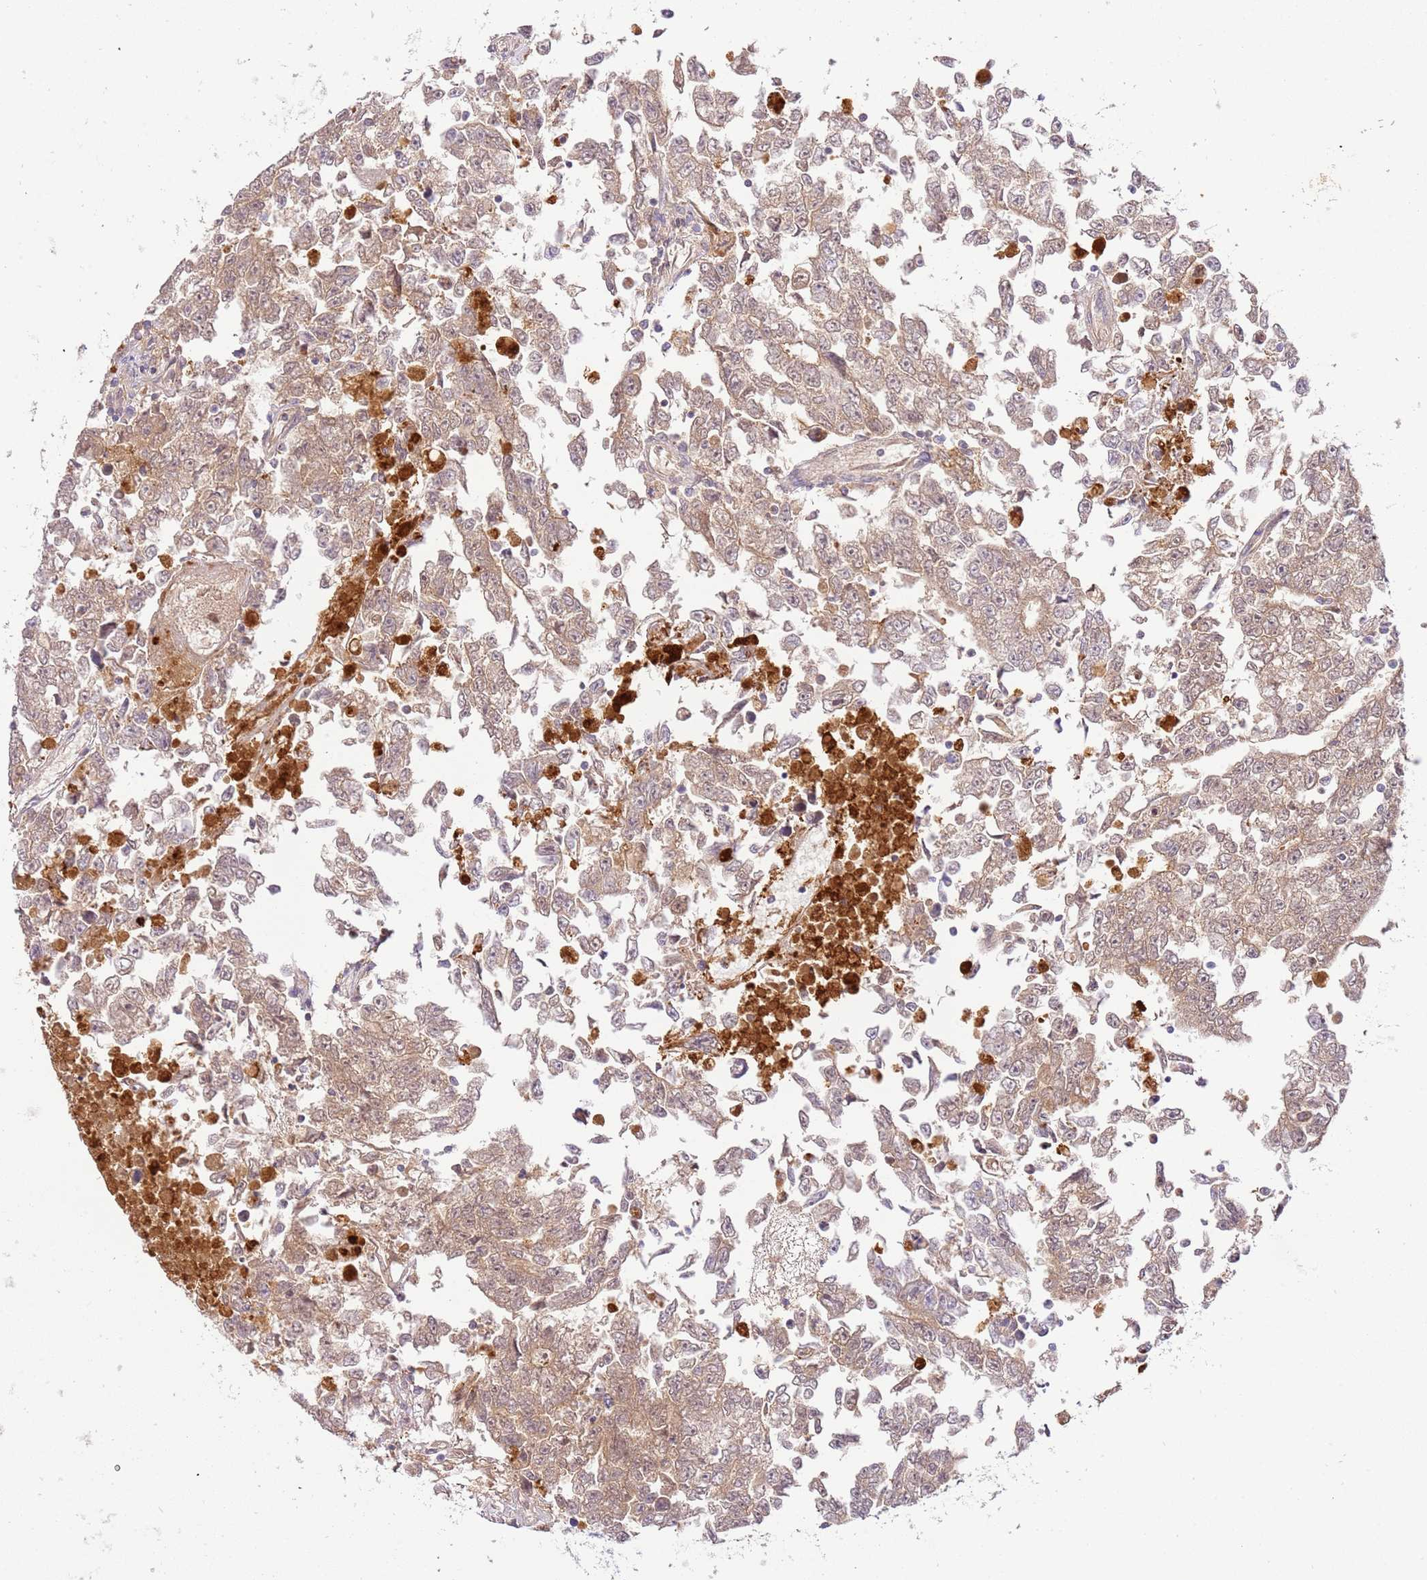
{"staining": {"intensity": "weak", "quantity": ">75%", "location": "cytoplasmic/membranous"}, "tissue": "testis cancer", "cell_type": "Tumor cells", "image_type": "cancer", "snomed": [{"axis": "morphology", "description": "Carcinoma, Embryonal, NOS"}, {"axis": "topography", "description": "Testis"}], "caption": "Immunohistochemical staining of human testis embryonal carcinoma shows low levels of weak cytoplasmic/membranous staining in about >75% of tumor cells. The staining was performed using DAB (3,3'-diaminobenzidine) to visualize the protein expression in brown, while the nuclei were stained in blue with hematoxylin (Magnification: 20x).", "gene": "C8G", "patient": {"sex": "male", "age": 25}}